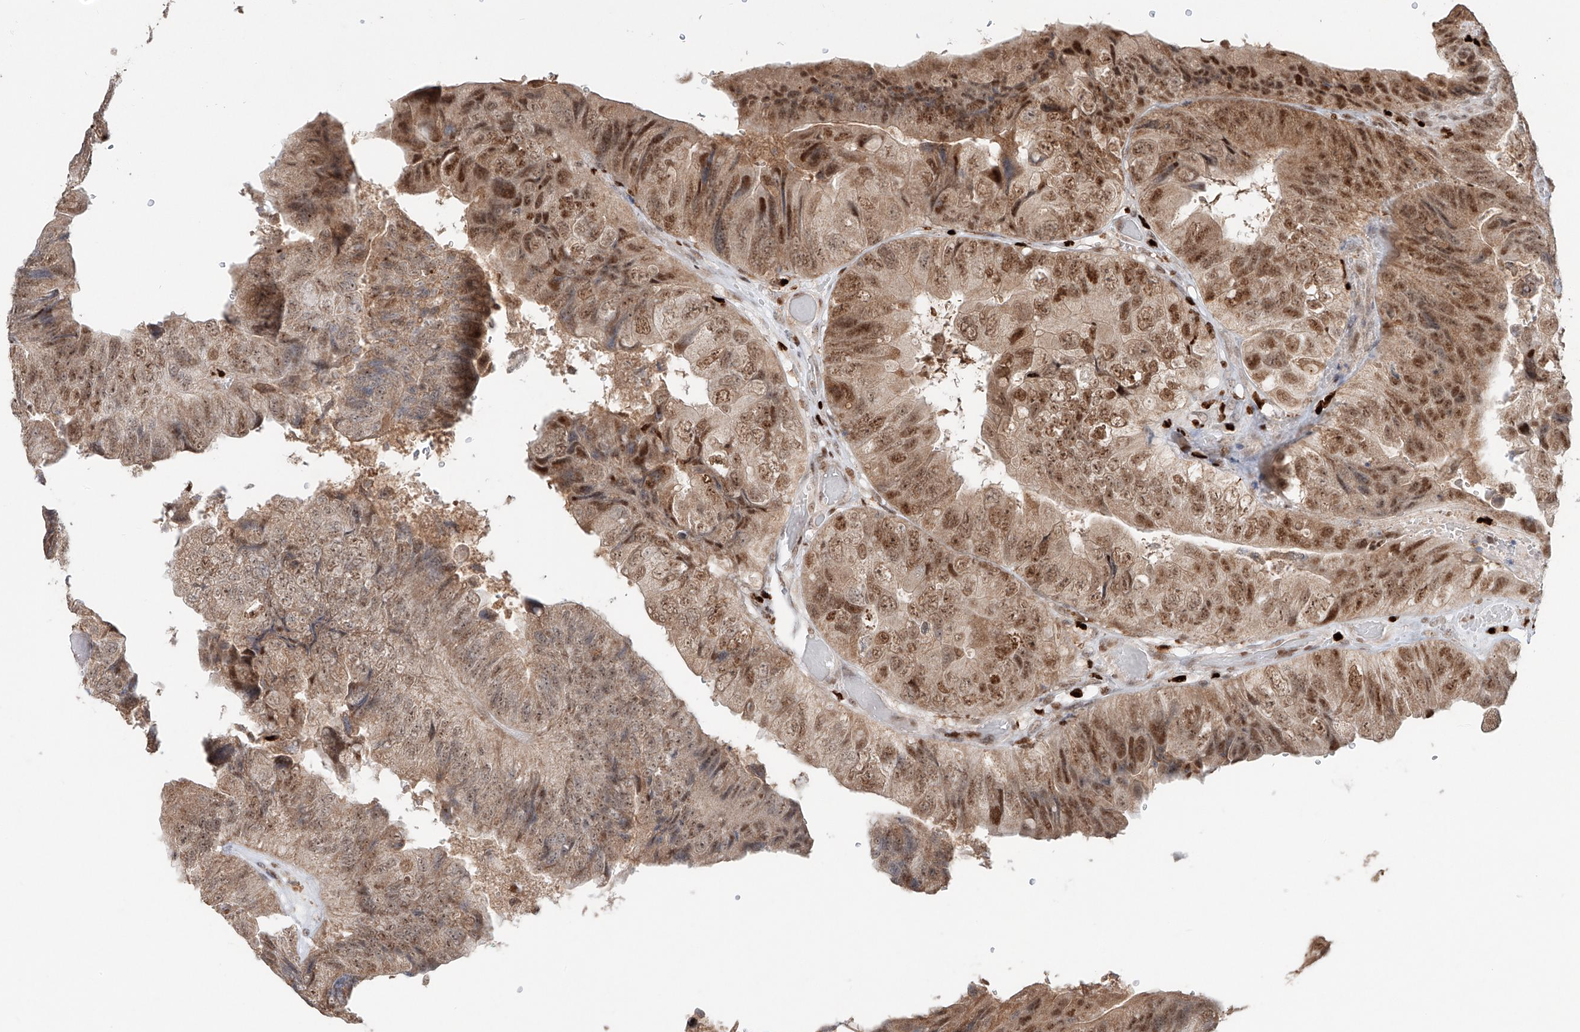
{"staining": {"intensity": "strong", "quantity": "25%-75%", "location": "cytoplasmic/membranous,nuclear"}, "tissue": "colorectal cancer", "cell_type": "Tumor cells", "image_type": "cancer", "snomed": [{"axis": "morphology", "description": "Adenocarcinoma, NOS"}, {"axis": "topography", "description": "Rectum"}], "caption": "The immunohistochemical stain highlights strong cytoplasmic/membranous and nuclear staining in tumor cells of colorectal cancer tissue.", "gene": "DZIP1L", "patient": {"sex": "male", "age": 63}}